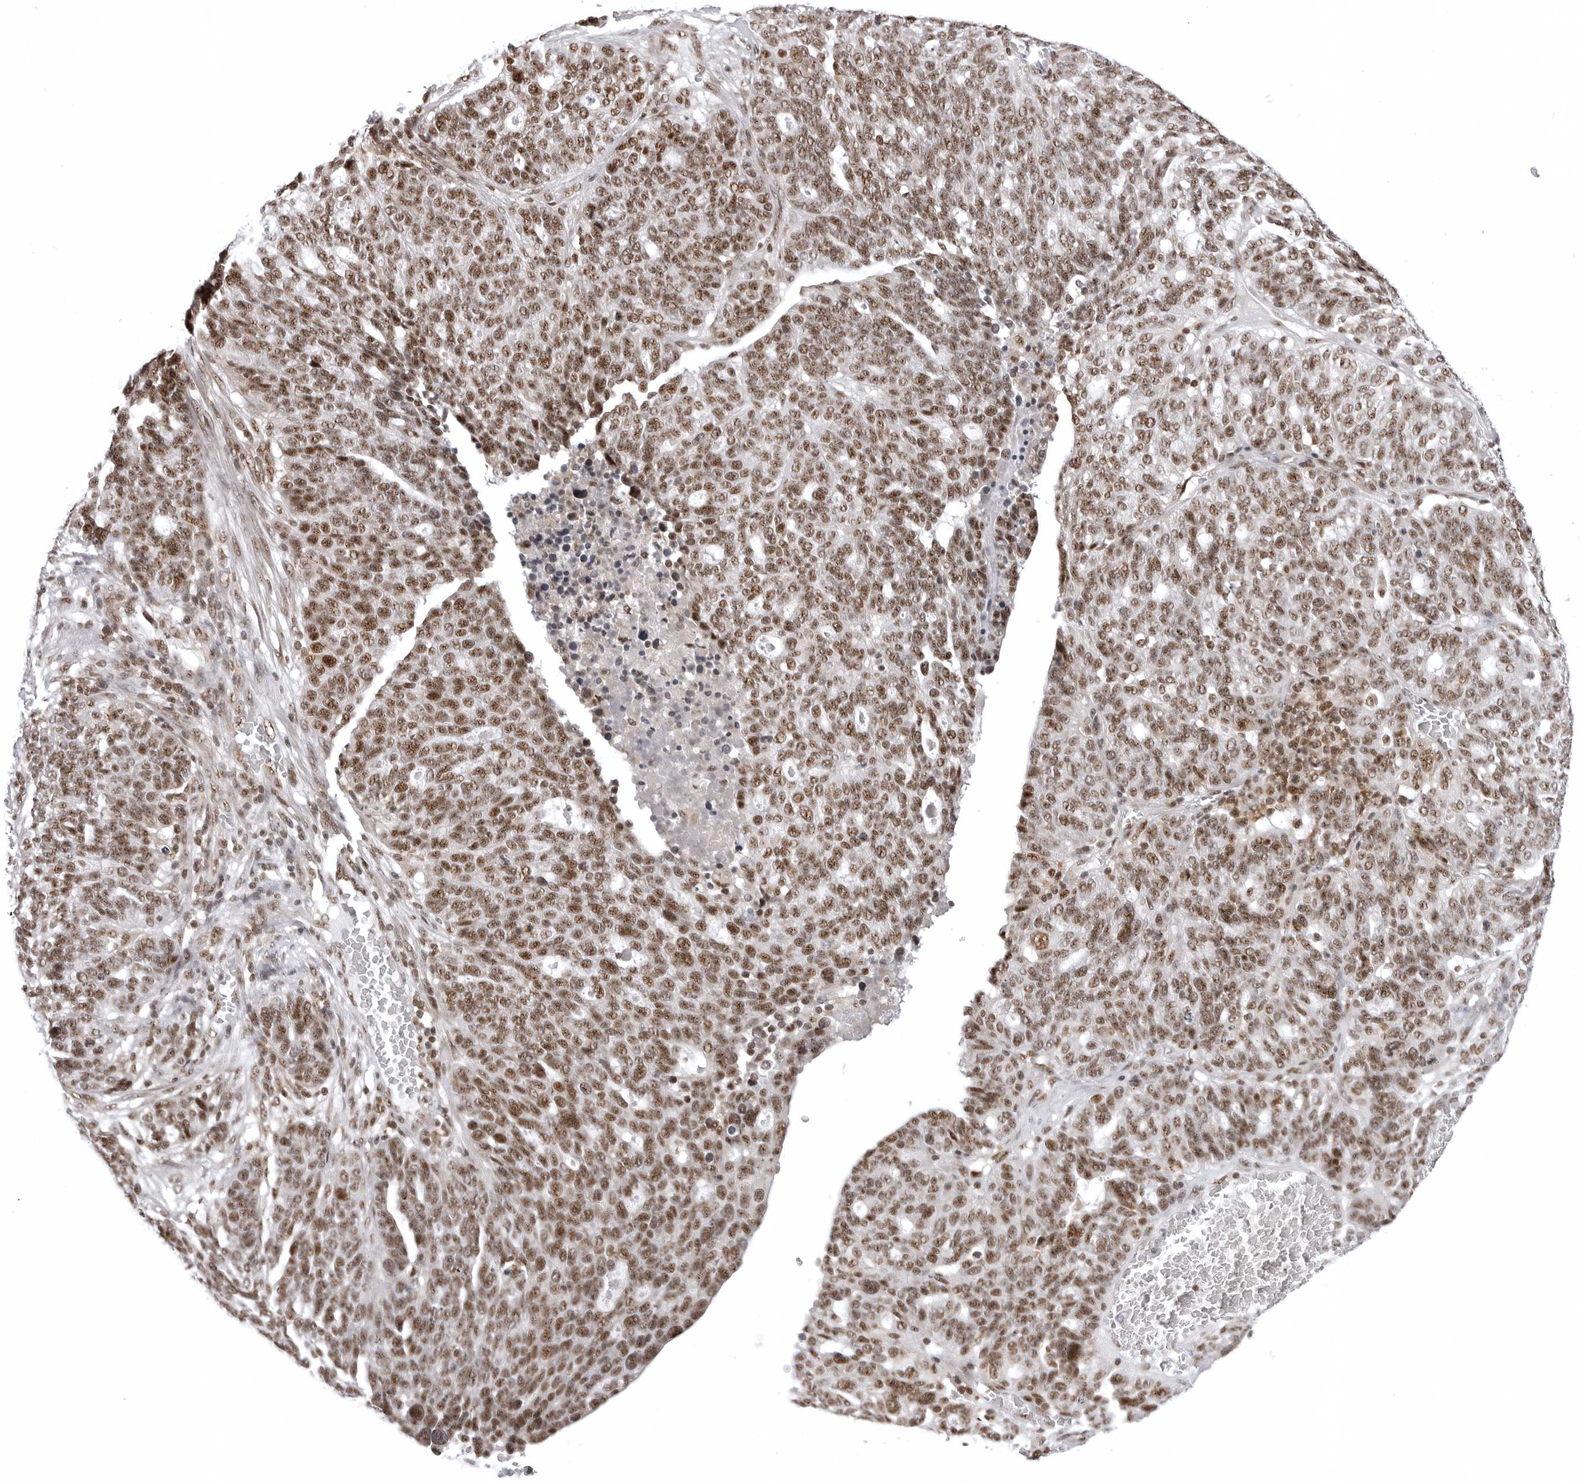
{"staining": {"intensity": "moderate", "quantity": ">75%", "location": "nuclear"}, "tissue": "ovarian cancer", "cell_type": "Tumor cells", "image_type": "cancer", "snomed": [{"axis": "morphology", "description": "Cystadenocarcinoma, serous, NOS"}, {"axis": "topography", "description": "Ovary"}], "caption": "Tumor cells show medium levels of moderate nuclear expression in approximately >75% of cells in ovarian cancer.", "gene": "WRAP53", "patient": {"sex": "female", "age": 59}}